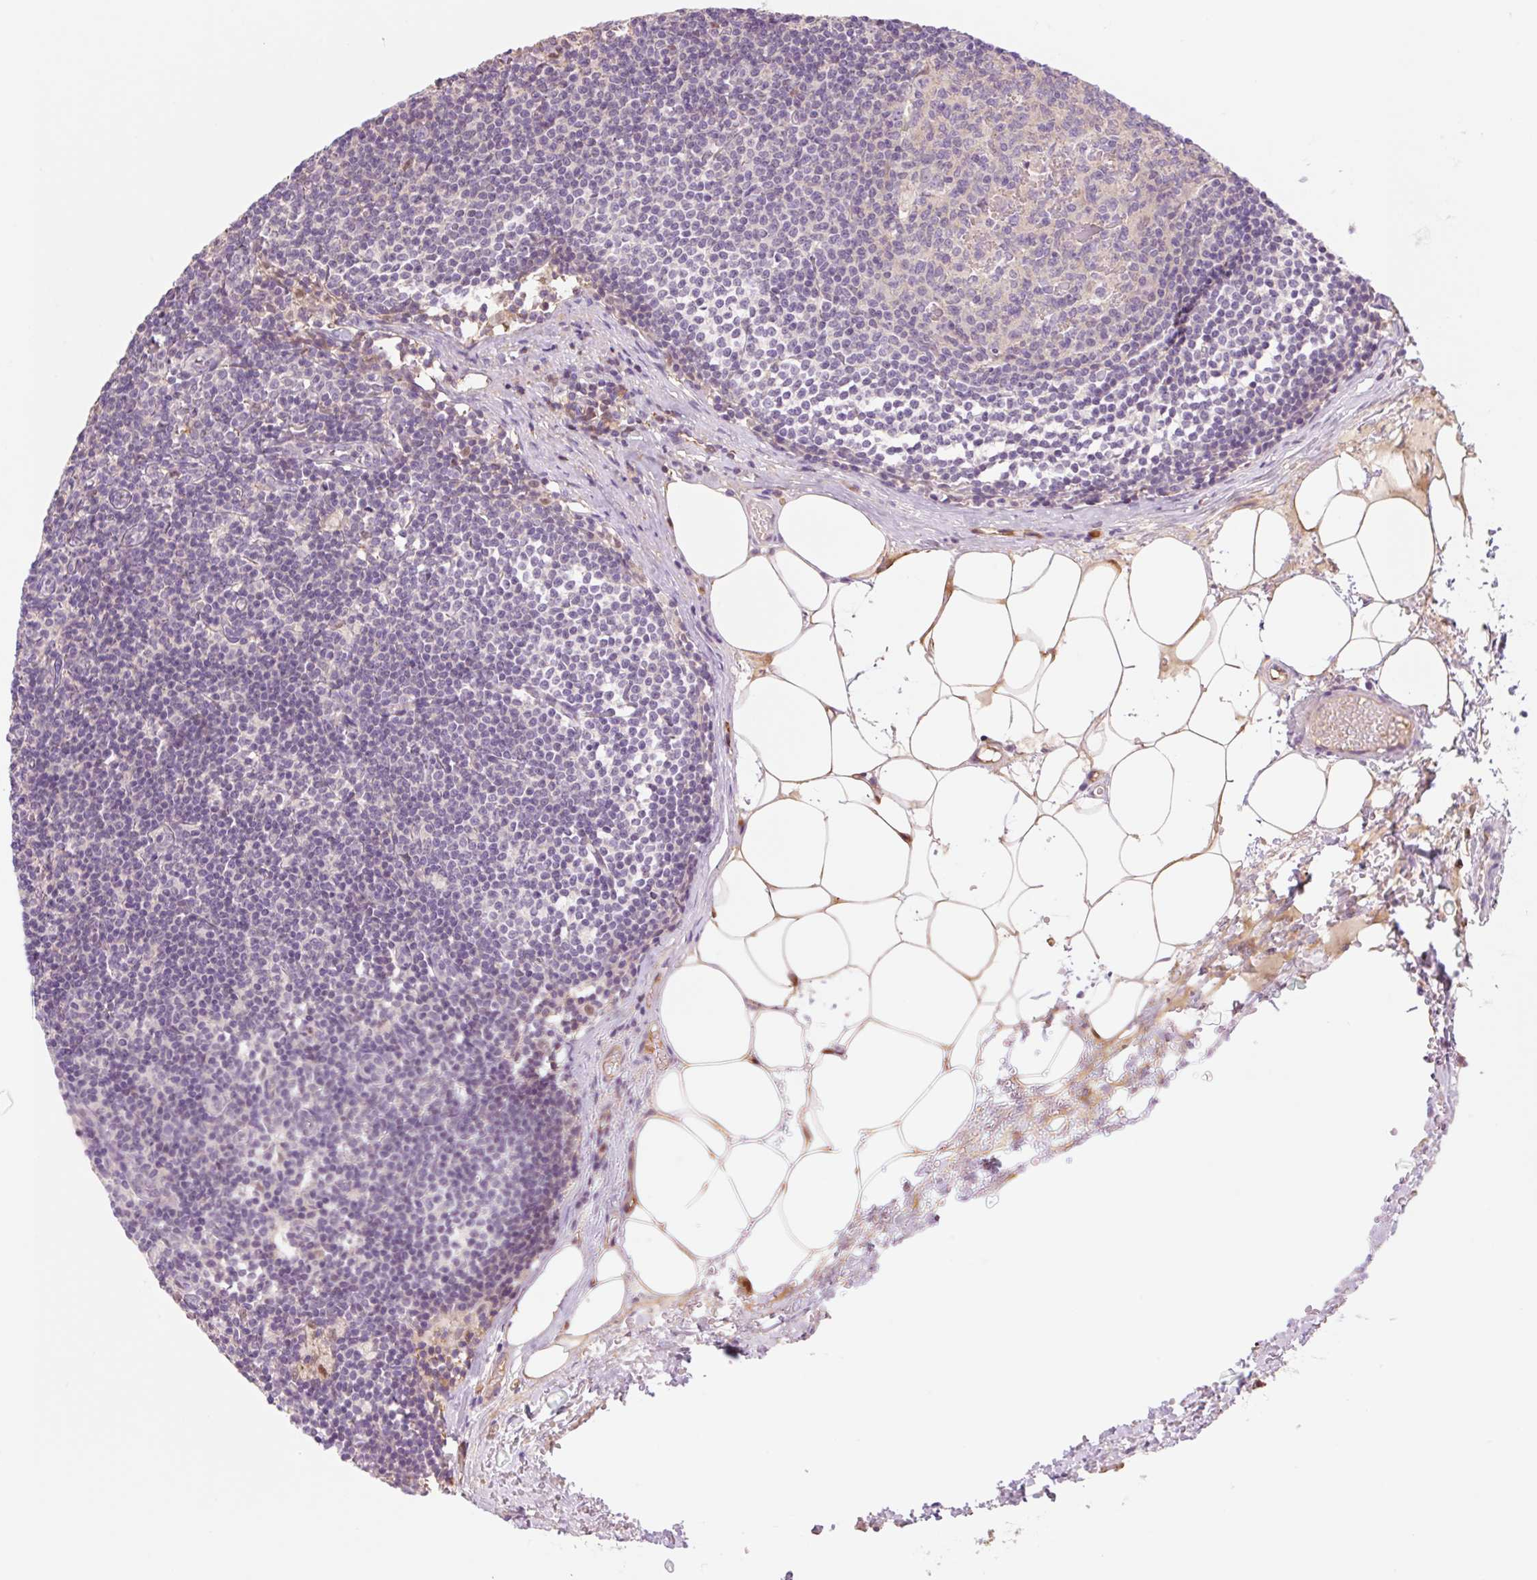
{"staining": {"intensity": "weak", "quantity": "<25%", "location": "cytoplasmic/membranous"}, "tissue": "lymph node", "cell_type": "Germinal center cells", "image_type": "normal", "snomed": [{"axis": "morphology", "description": "Normal tissue, NOS"}, {"axis": "topography", "description": "Lymph node"}], "caption": "Lymph node was stained to show a protein in brown. There is no significant positivity in germinal center cells. (Brightfield microscopy of DAB (3,3'-diaminobenzidine) immunohistochemistry (IHC) at high magnification).", "gene": "HEBP1", "patient": {"sex": "male", "age": 49}}